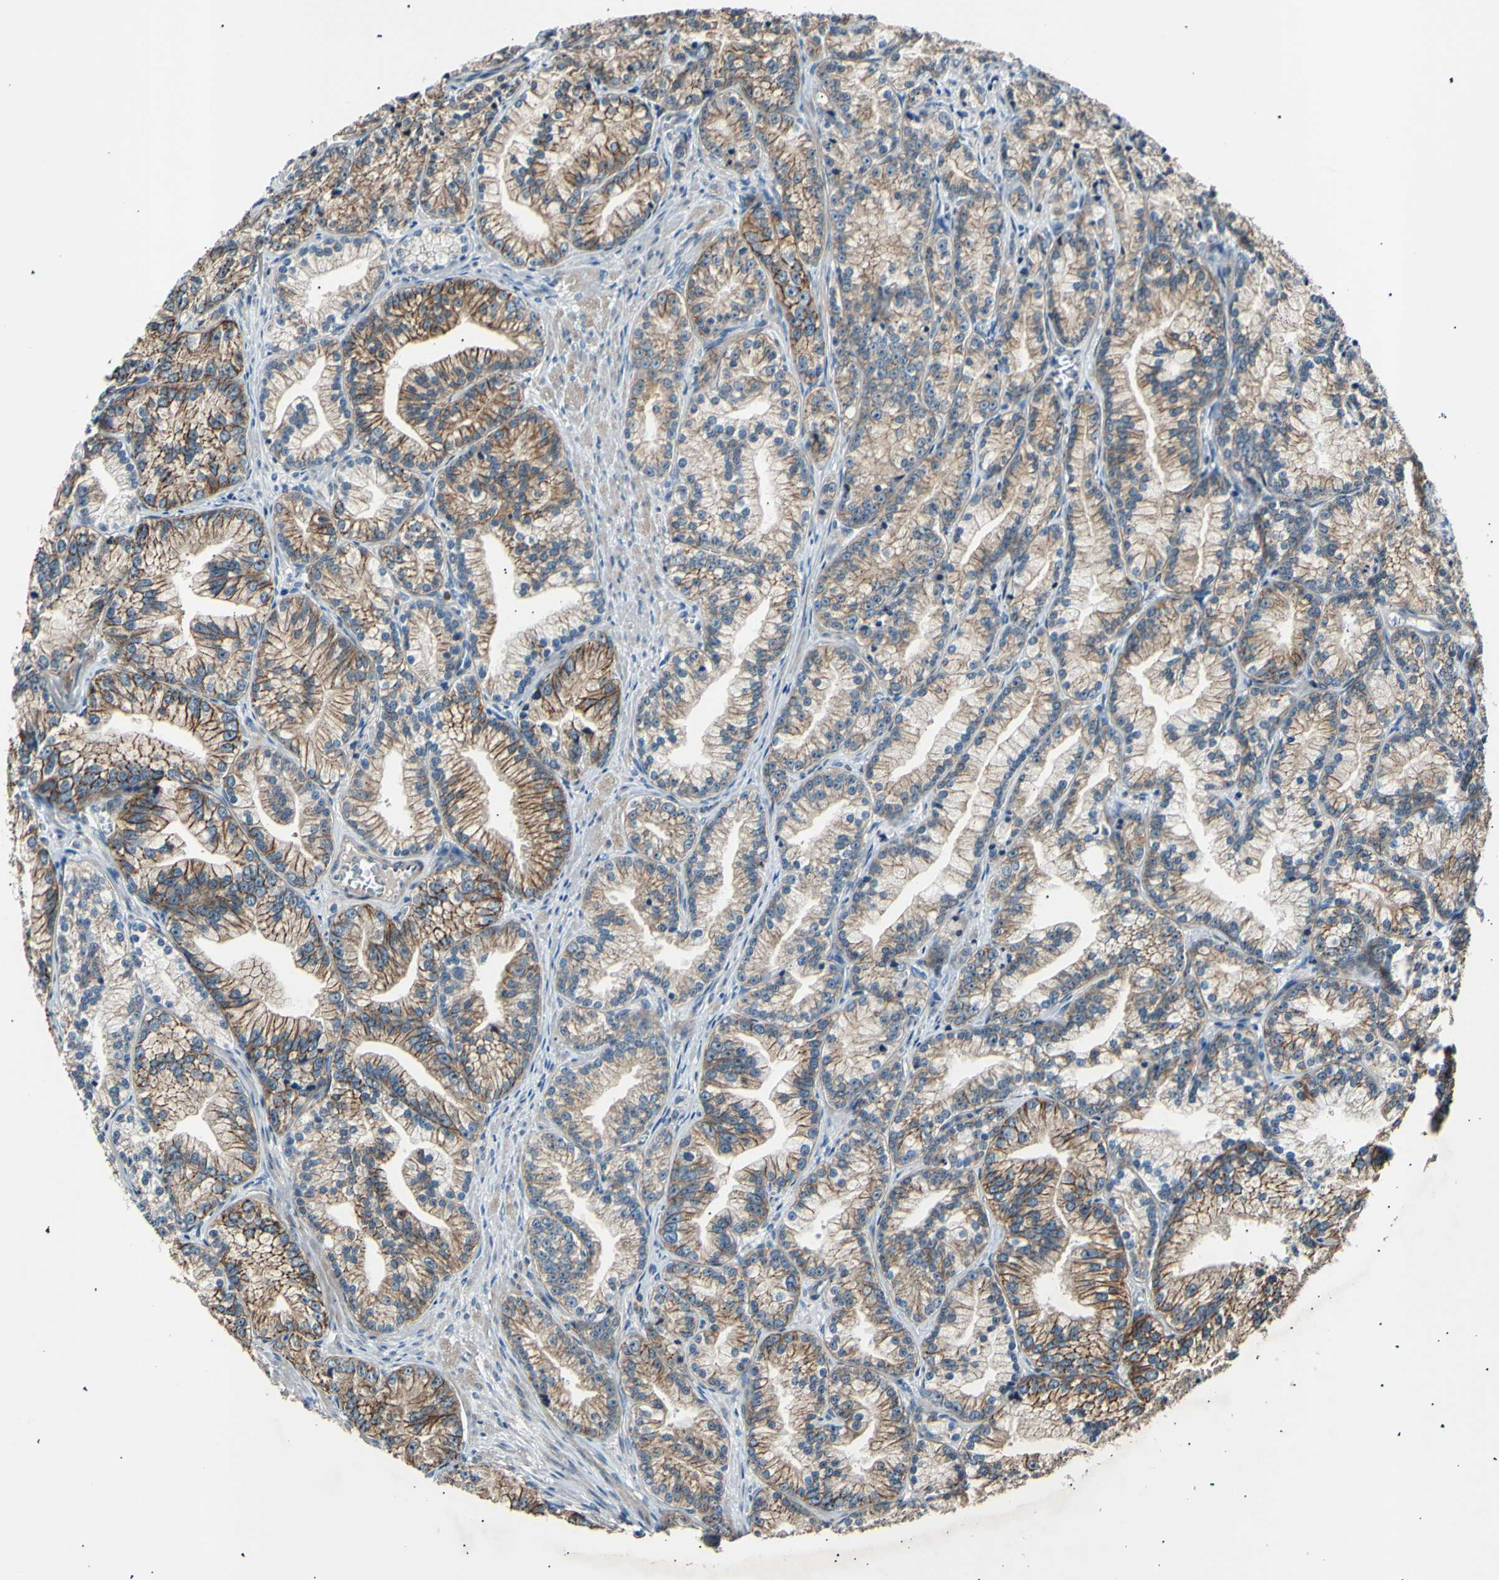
{"staining": {"intensity": "moderate", "quantity": ">75%", "location": "cytoplasmic/membranous"}, "tissue": "prostate cancer", "cell_type": "Tumor cells", "image_type": "cancer", "snomed": [{"axis": "morphology", "description": "Adenocarcinoma, Low grade"}, {"axis": "topography", "description": "Prostate"}], "caption": "A brown stain highlights moderate cytoplasmic/membranous expression of a protein in prostate cancer tumor cells.", "gene": "ITGA6", "patient": {"sex": "male", "age": 89}}